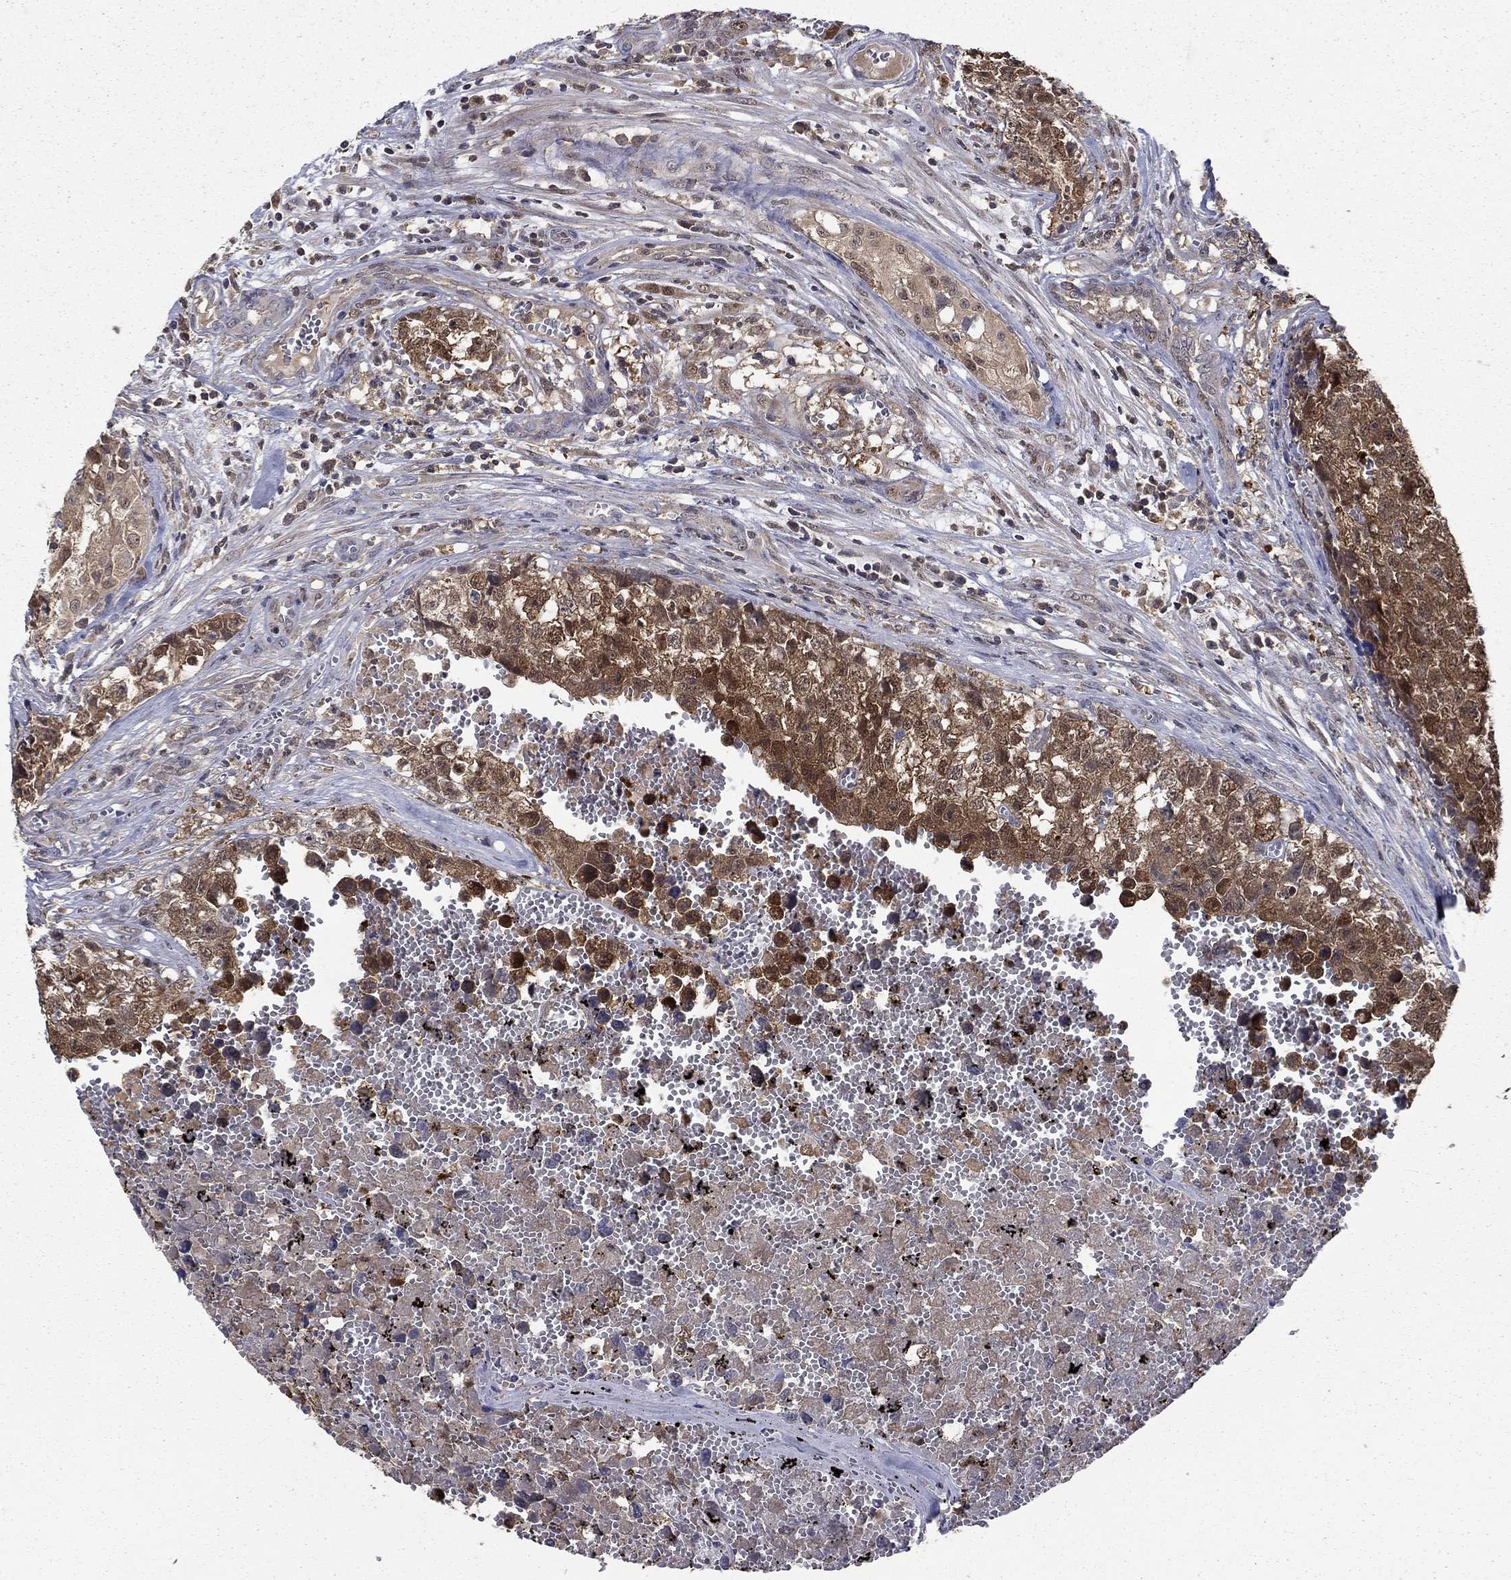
{"staining": {"intensity": "strong", "quantity": ">75%", "location": "cytoplasmic/membranous"}, "tissue": "testis cancer", "cell_type": "Tumor cells", "image_type": "cancer", "snomed": [{"axis": "morphology", "description": "Seminoma, NOS"}, {"axis": "morphology", "description": "Carcinoma, Embryonal, NOS"}, {"axis": "topography", "description": "Testis"}], "caption": "Testis cancer stained with DAB IHC displays high levels of strong cytoplasmic/membranous staining in about >75% of tumor cells. (DAB (3,3'-diaminobenzidine) = brown stain, brightfield microscopy at high magnification).", "gene": "NIT2", "patient": {"sex": "male", "age": 22}}